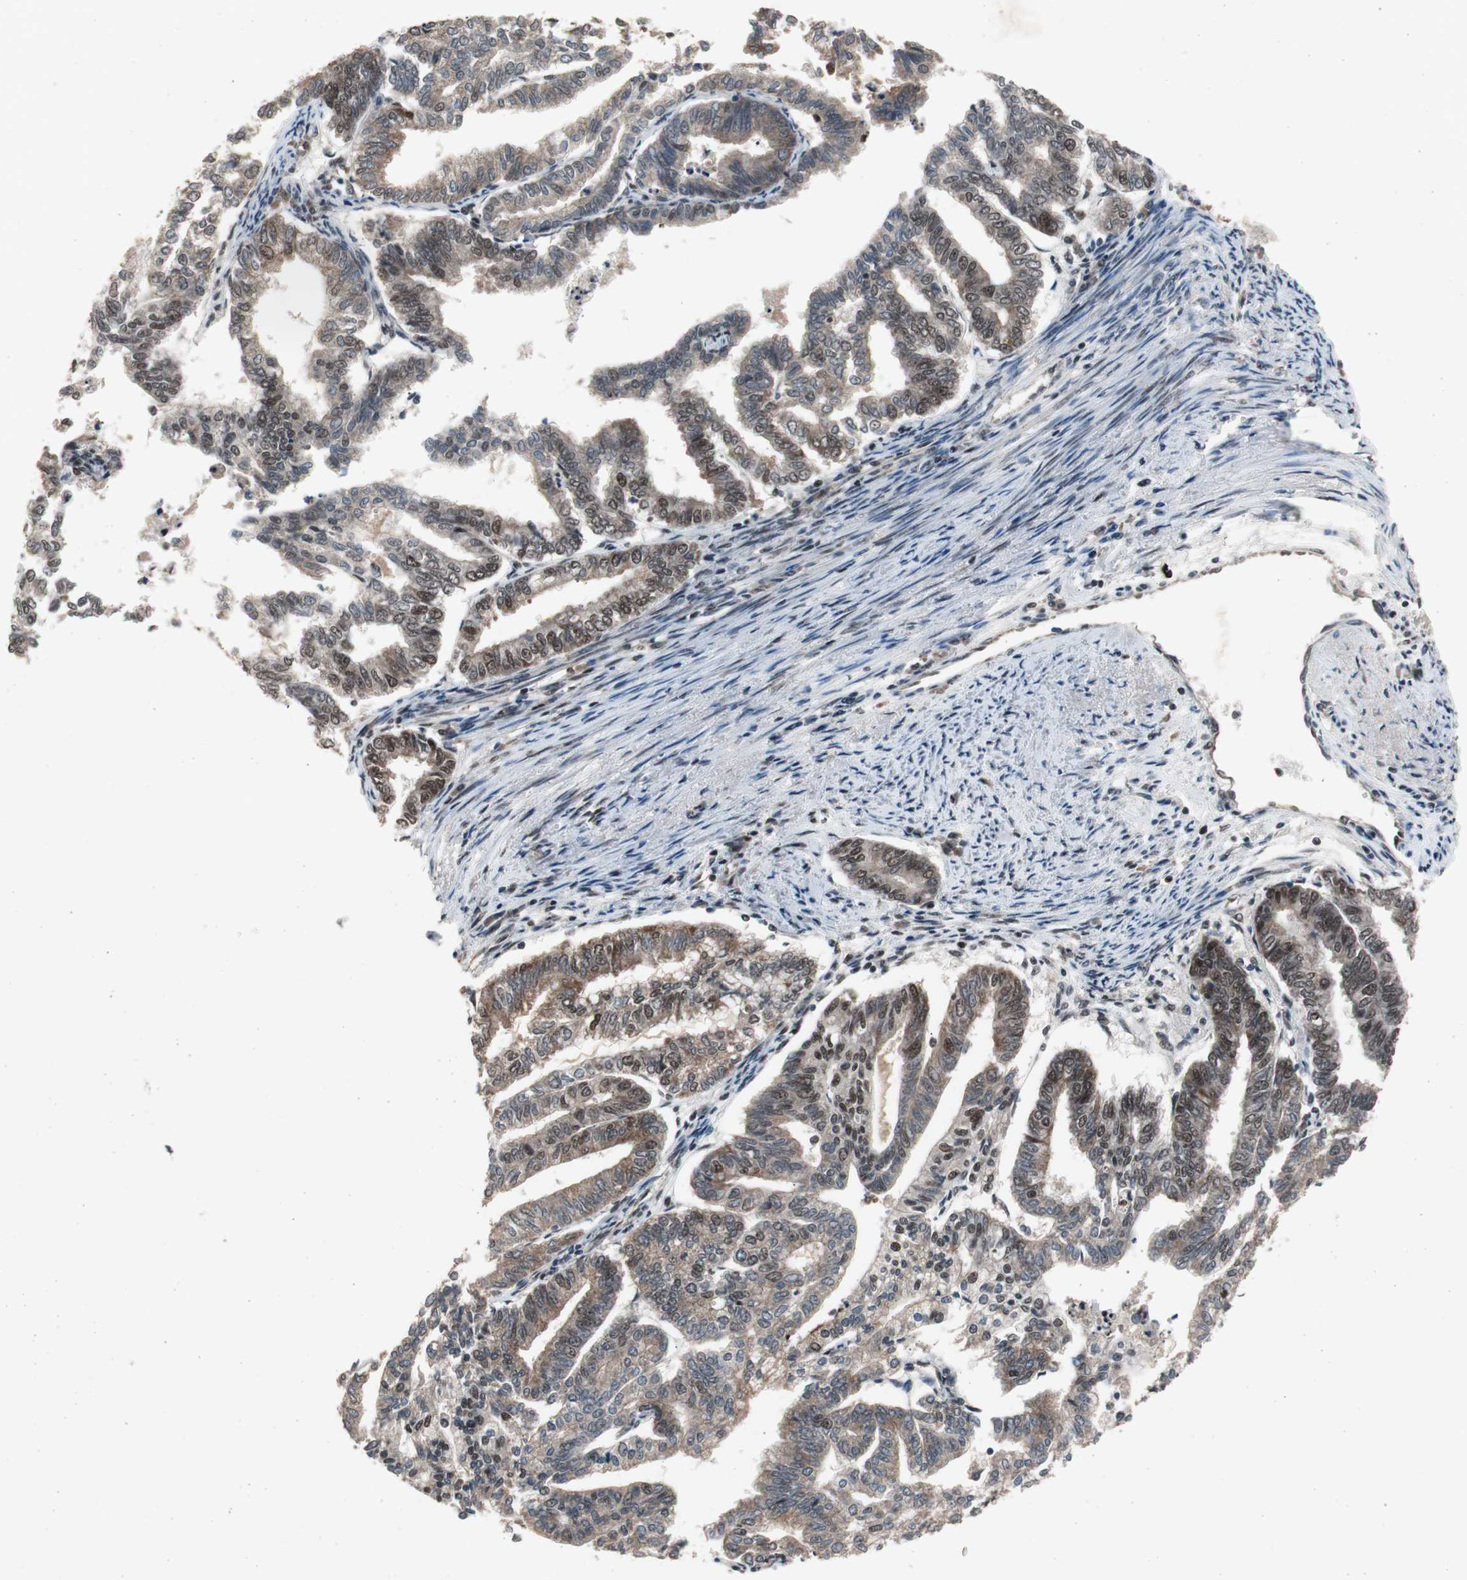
{"staining": {"intensity": "strong", "quantity": ">75%", "location": "nuclear"}, "tissue": "endometrial cancer", "cell_type": "Tumor cells", "image_type": "cancer", "snomed": [{"axis": "morphology", "description": "Adenocarcinoma, NOS"}, {"axis": "topography", "description": "Endometrium"}], "caption": "Protein expression analysis of human endometrial adenocarcinoma reveals strong nuclear staining in approximately >75% of tumor cells. The protein of interest is stained brown, and the nuclei are stained in blue (DAB IHC with brightfield microscopy, high magnification).", "gene": "RPA1", "patient": {"sex": "female", "age": 79}}